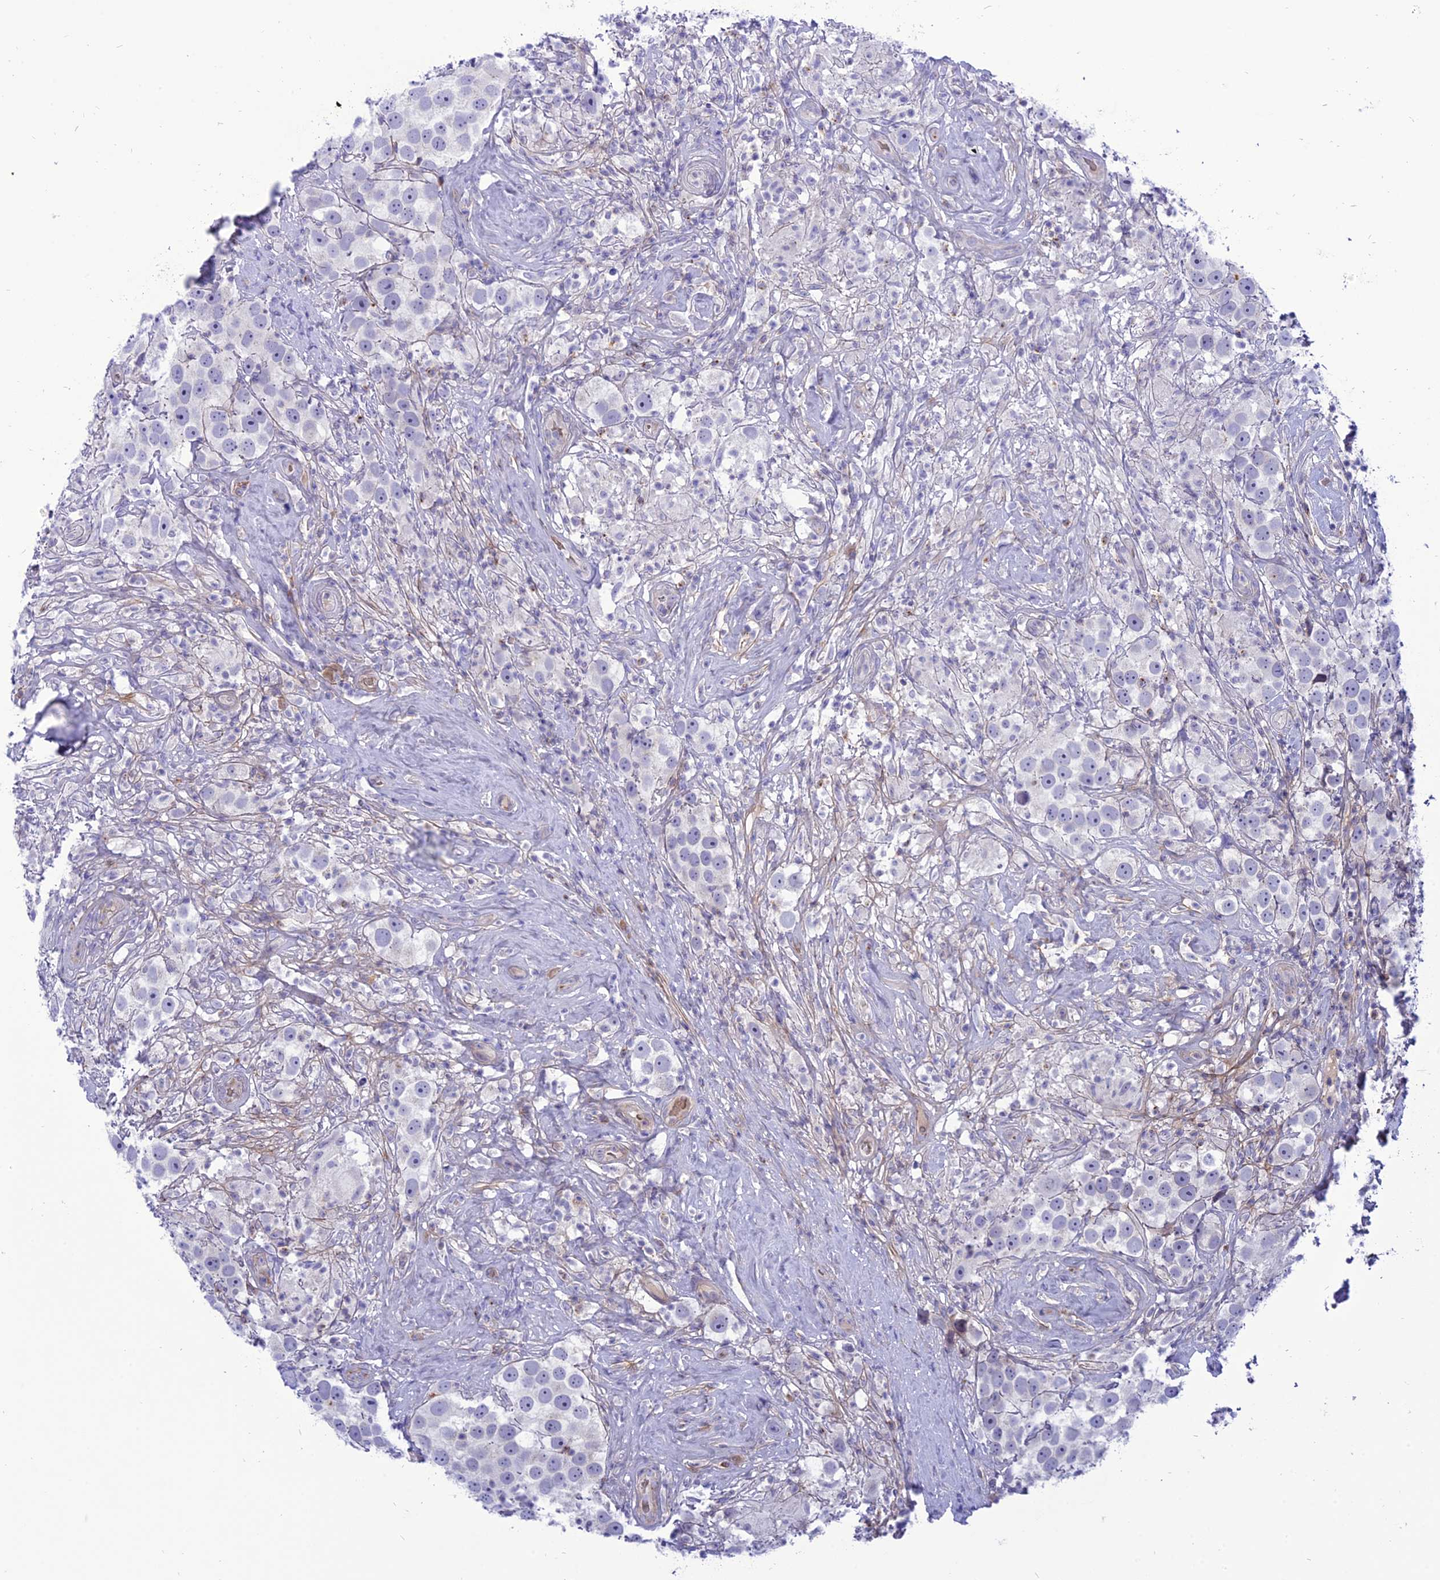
{"staining": {"intensity": "negative", "quantity": "none", "location": "none"}, "tissue": "testis cancer", "cell_type": "Tumor cells", "image_type": "cancer", "snomed": [{"axis": "morphology", "description": "Seminoma, NOS"}, {"axis": "topography", "description": "Testis"}], "caption": "Immunohistochemistry (IHC) of testis cancer displays no expression in tumor cells.", "gene": "MBD3L1", "patient": {"sex": "male", "age": 49}}